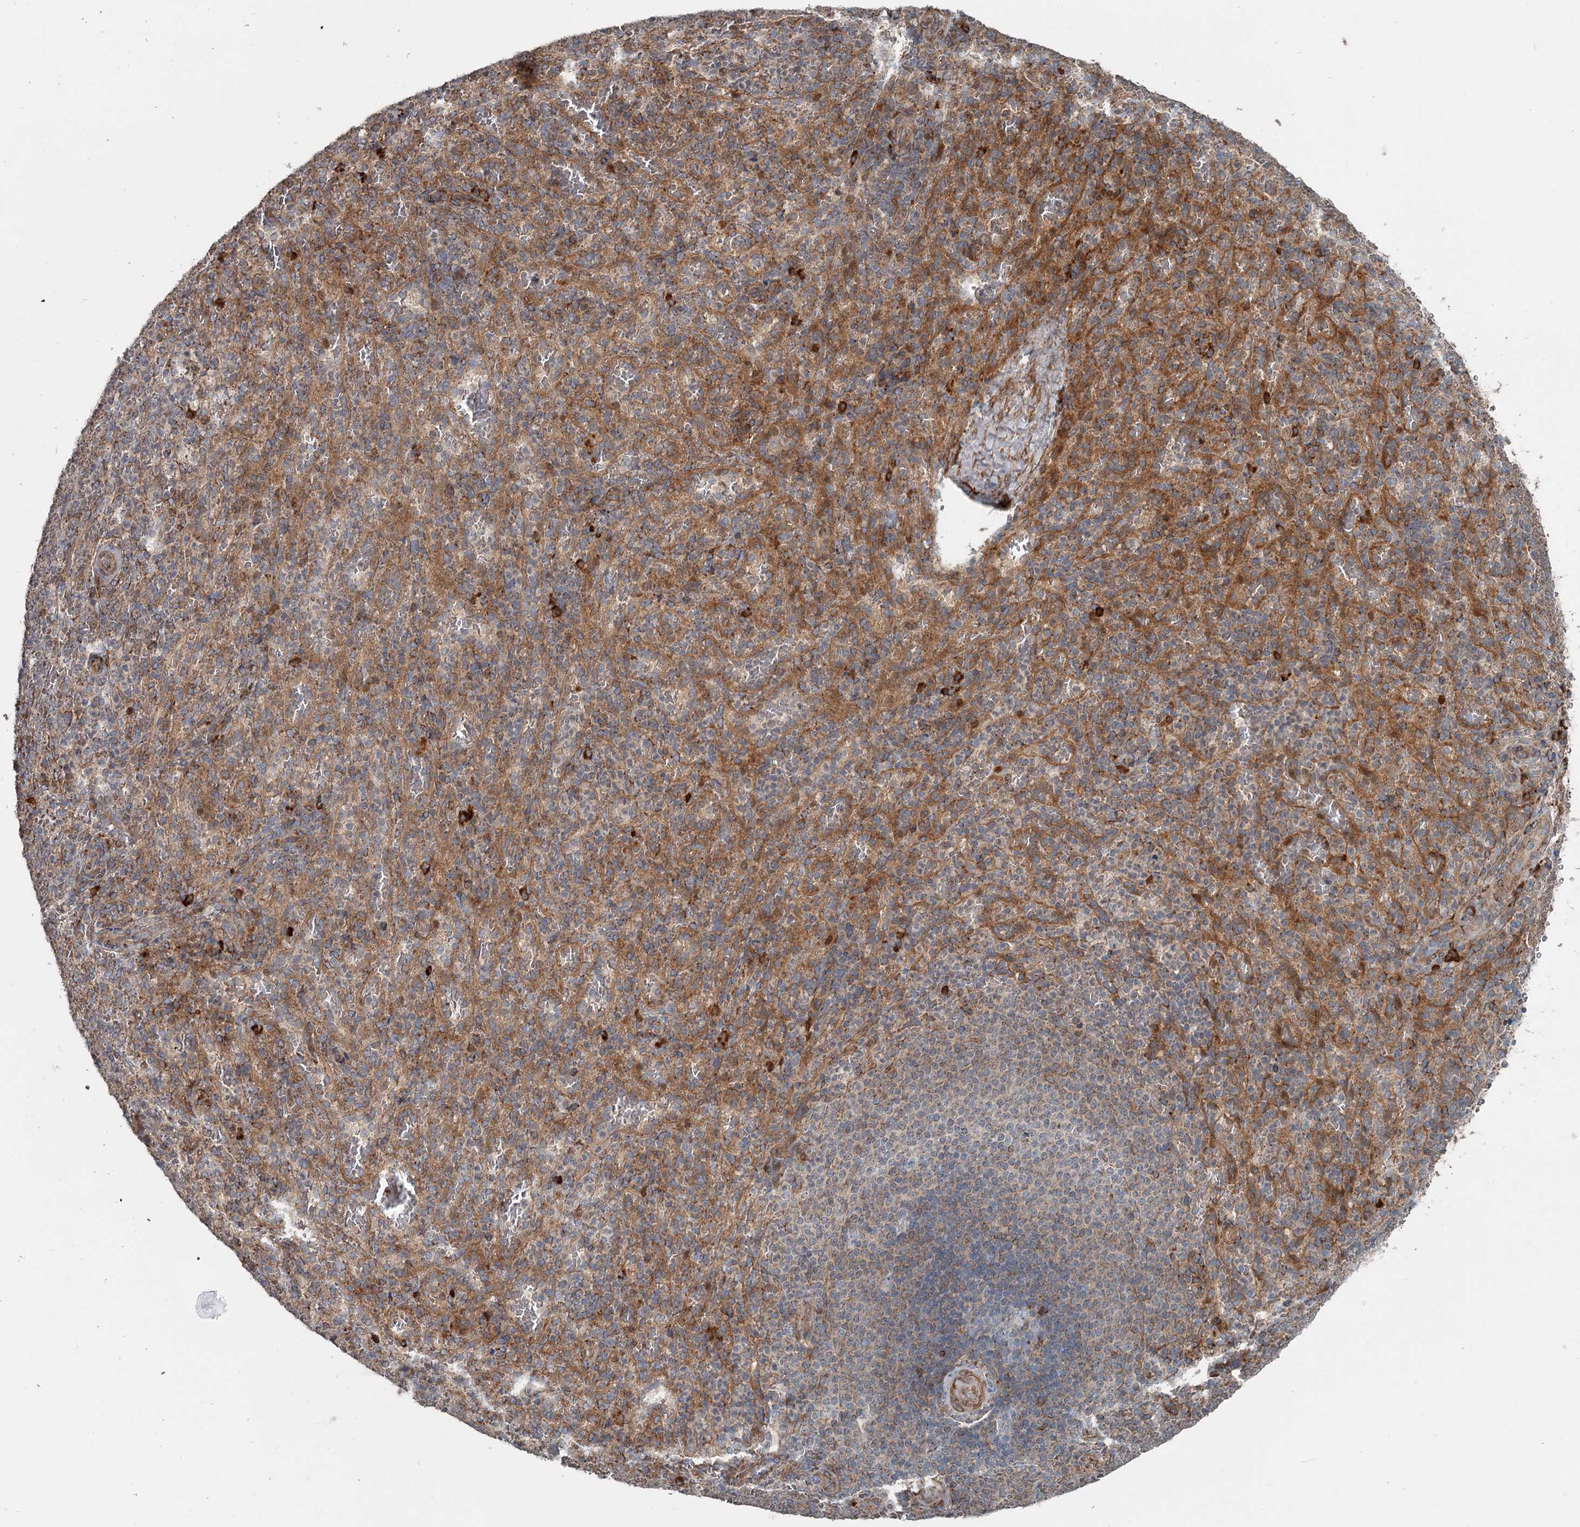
{"staining": {"intensity": "moderate", "quantity": "25%-75%", "location": "cytoplasmic/membranous"}, "tissue": "spleen", "cell_type": "Cells in red pulp", "image_type": "normal", "snomed": [{"axis": "morphology", "description": "Normal tissue, NOS"}, {"axis": "topography", "description": "Spleen"}], "caption": "An immunohistochemistry (IHC) image of benign tissue is shown. Protein staining in brown shows moderate cytoplasmic/membranous positivity in spleen within cells in red pulp.", "gene": "RASSF8", "patient": {"sex": "female", "age": 21}}